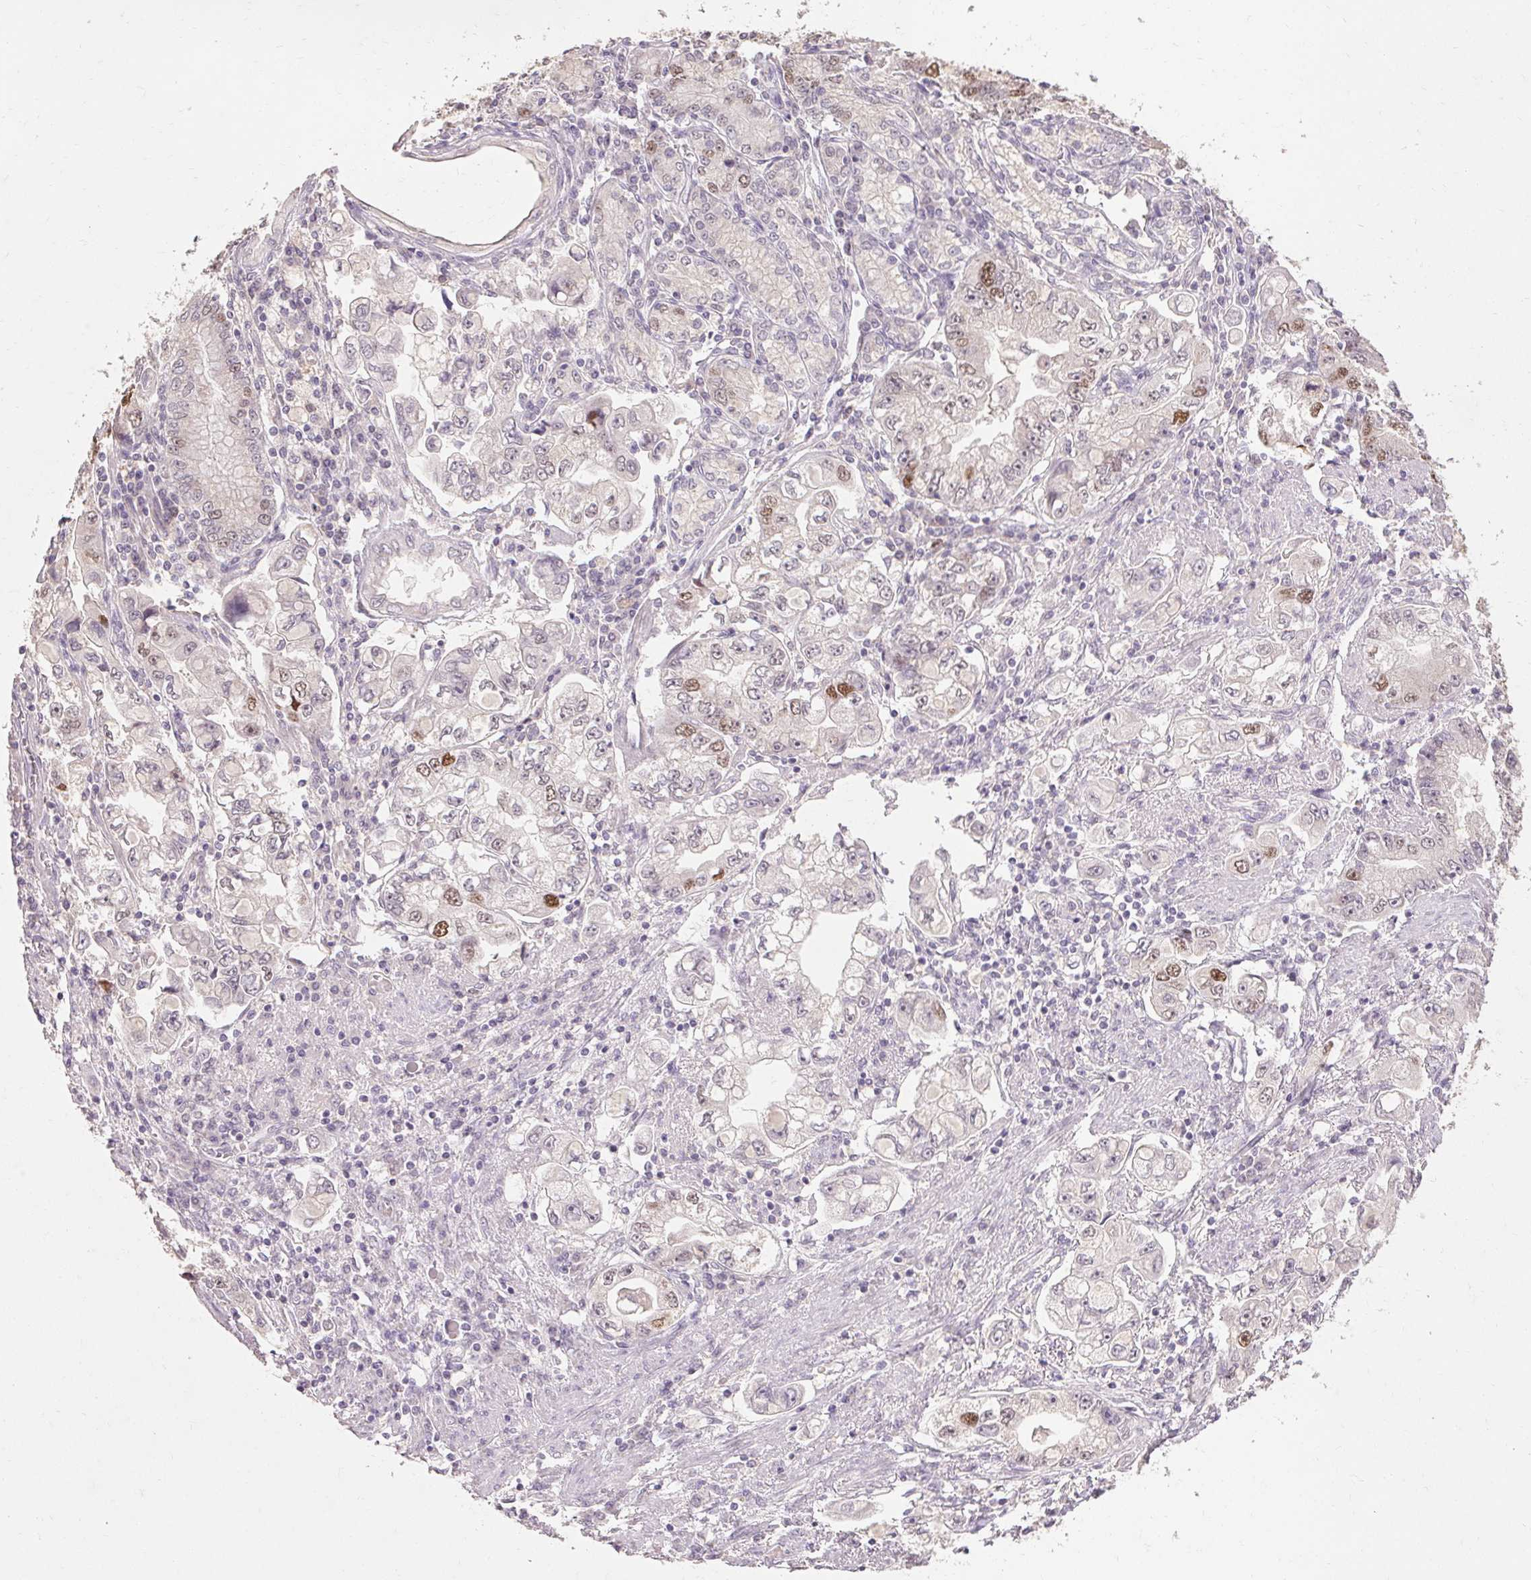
{"staining": {"intensity": "strong", "quantity": "<25%", "location": "nuclear"}, "tissue": "stomach cancer", "cell_type": "Tumor cells", "image_type": "cancer", "snomed": [{"axis": "morphology", "description": "Adenocarcinoma, NOS"}, {"axis": "topography", "description": "Stomach, lower"}], "caption": "The micrograph reveals a brown stain indicating the presence of a protein in the nuclear of tumor cells in adenocarcinoma (stomach).", "gene": "SKP2", "patient": {"sex": "female", "age": 93}}